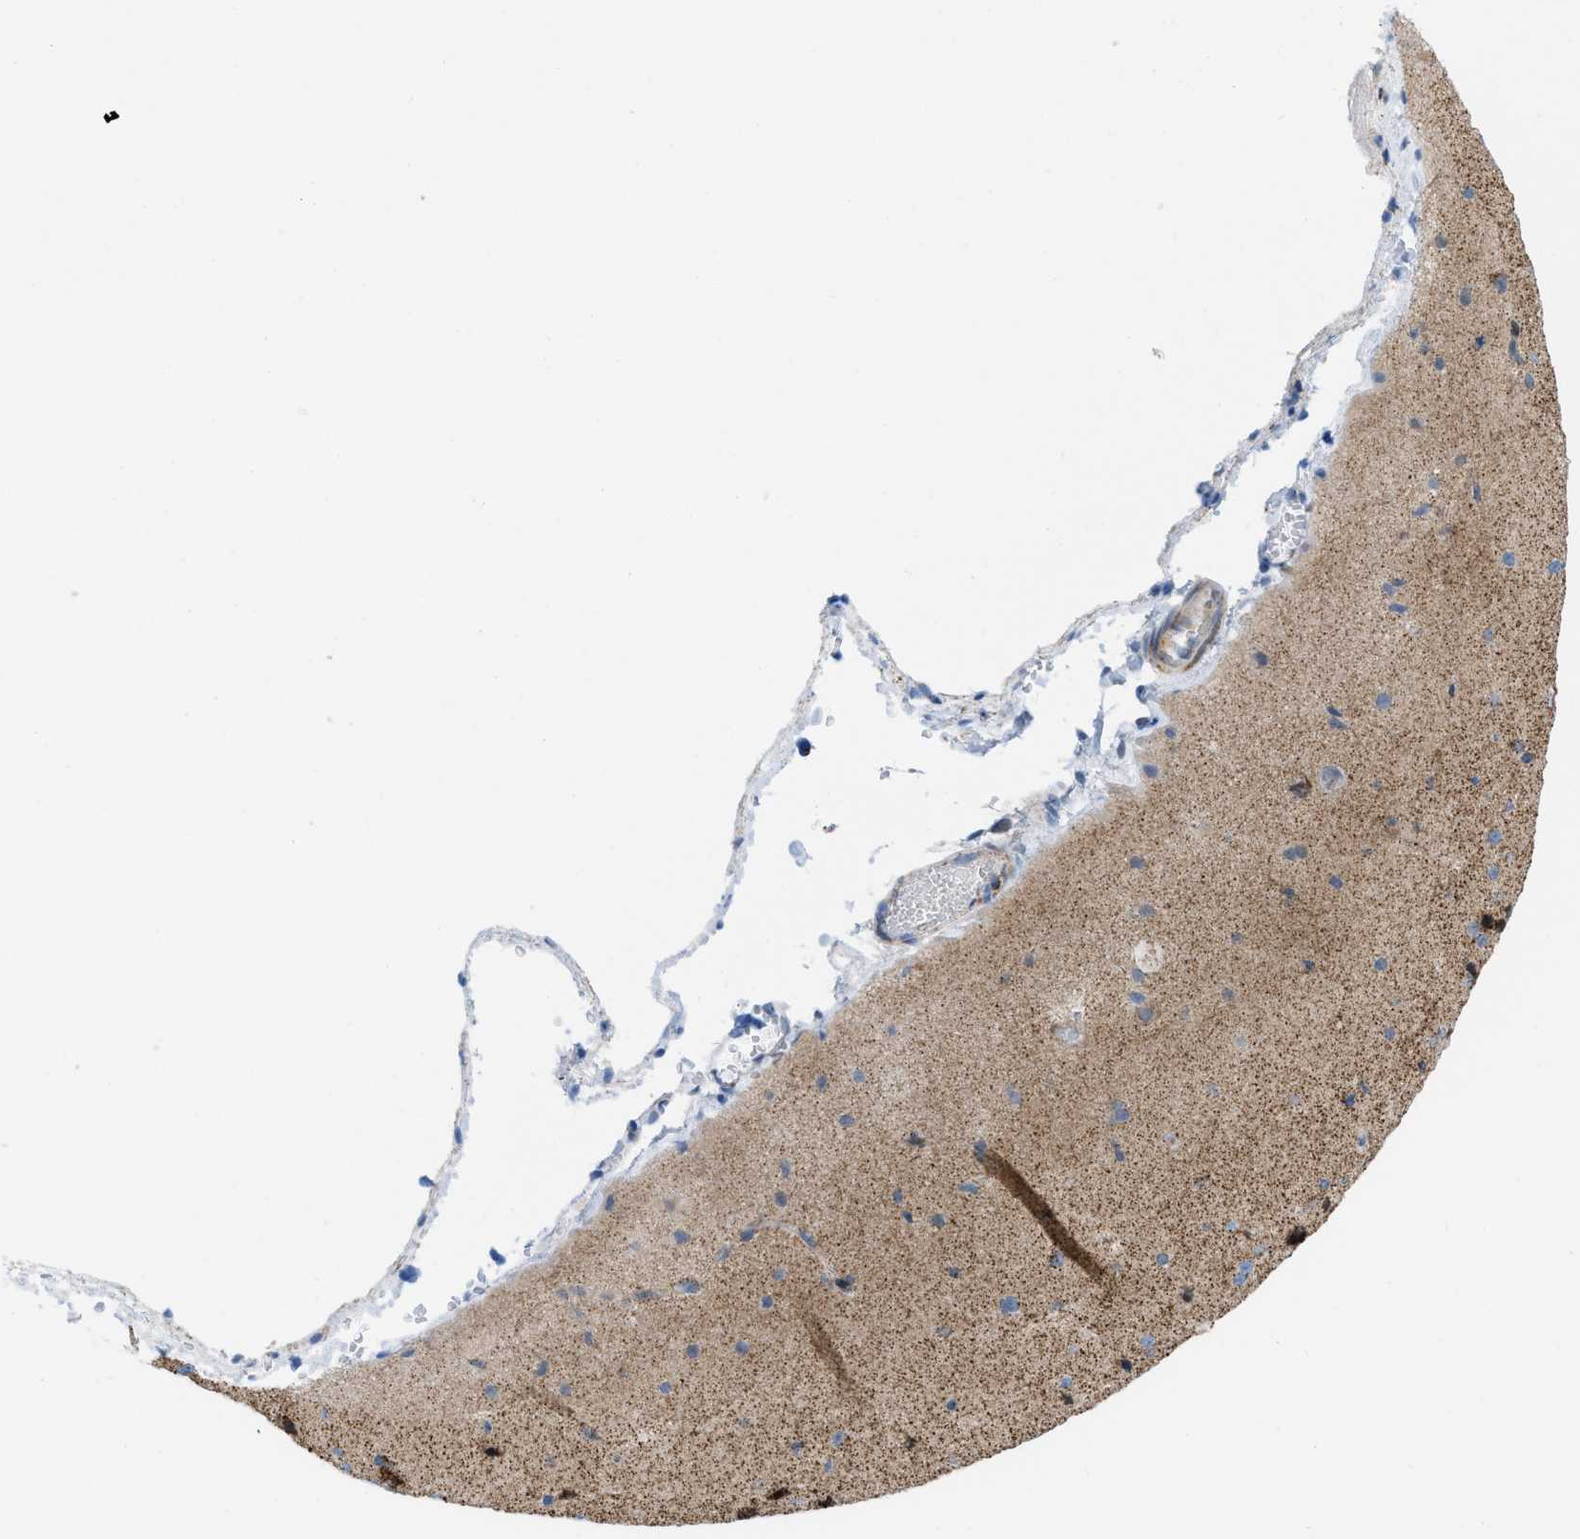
{"staining": {"intensity": "negative", "quantity": "none", "location": "none"}, "tissue": "cerebral cortex", "cell_type": "Endothelial cells", "image_type": "normal", "snomed": [{"axis": "morphology", "description": "Normal tissue, NOS"}, {"axis": "morphology", "description": "Developmental malformation"}, {"axis": "topography", "description": "Cerebral cortex"}], "caption": "IHC of benign cerebral cortex exhibits no positivity in endothelial cells.", "gene": "RBBP9", "patient": {"sex": "female", "age": 30}}